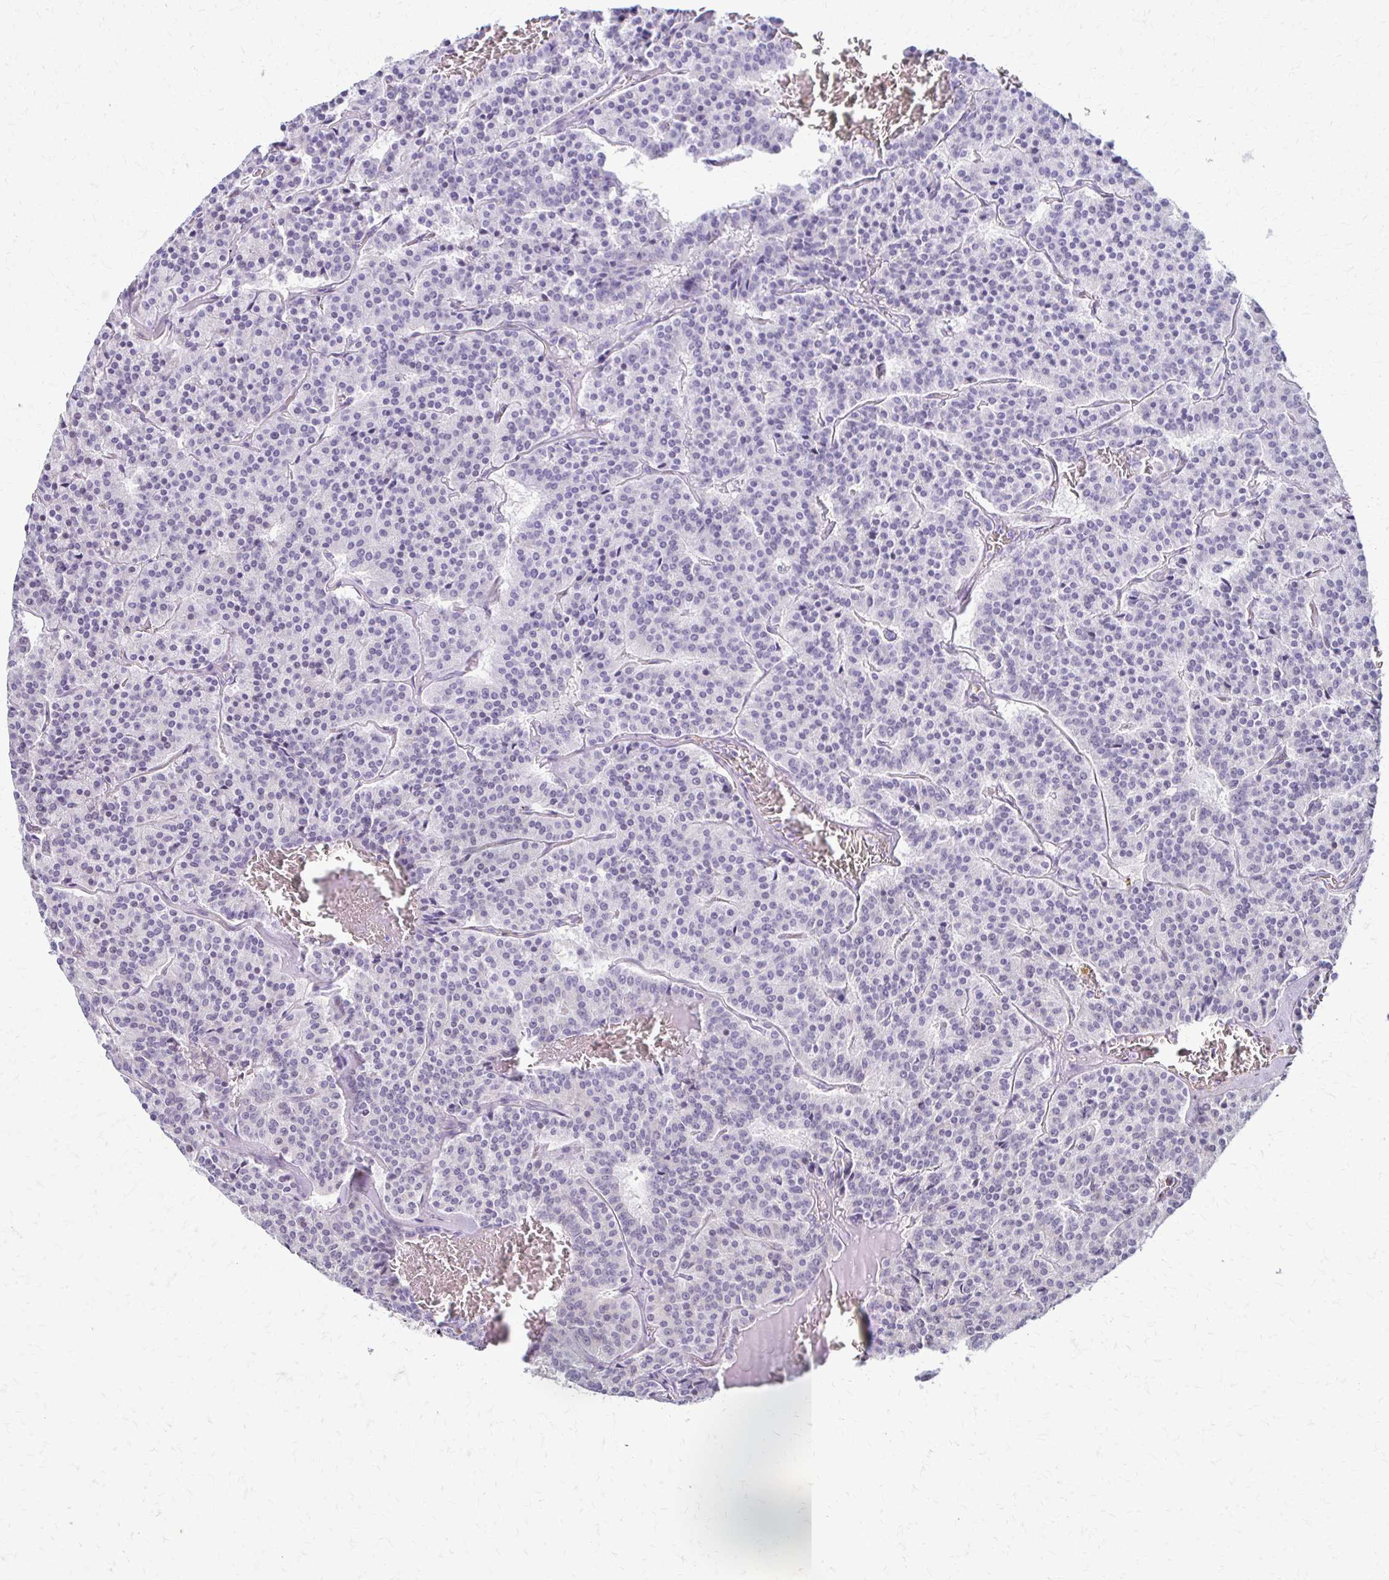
{"staining": {"intensity": "negative", "quantity": "none", "location": "none"}, "tissue": "carcinoid", "cell_type": "Tumor cells", "image_type": "cancer", "snomed": [{"axis": "morphology", "description": "Carcinoid, malignant, NOS"}, {"axis": "topography", "description": "Lung"}], "caption": "Photomicrograph shows no protein staining in tumor cells of carcinoid (malignant) tissue.", "gene": "TRIR", "patient": {"sex": "male", "age": 70}}